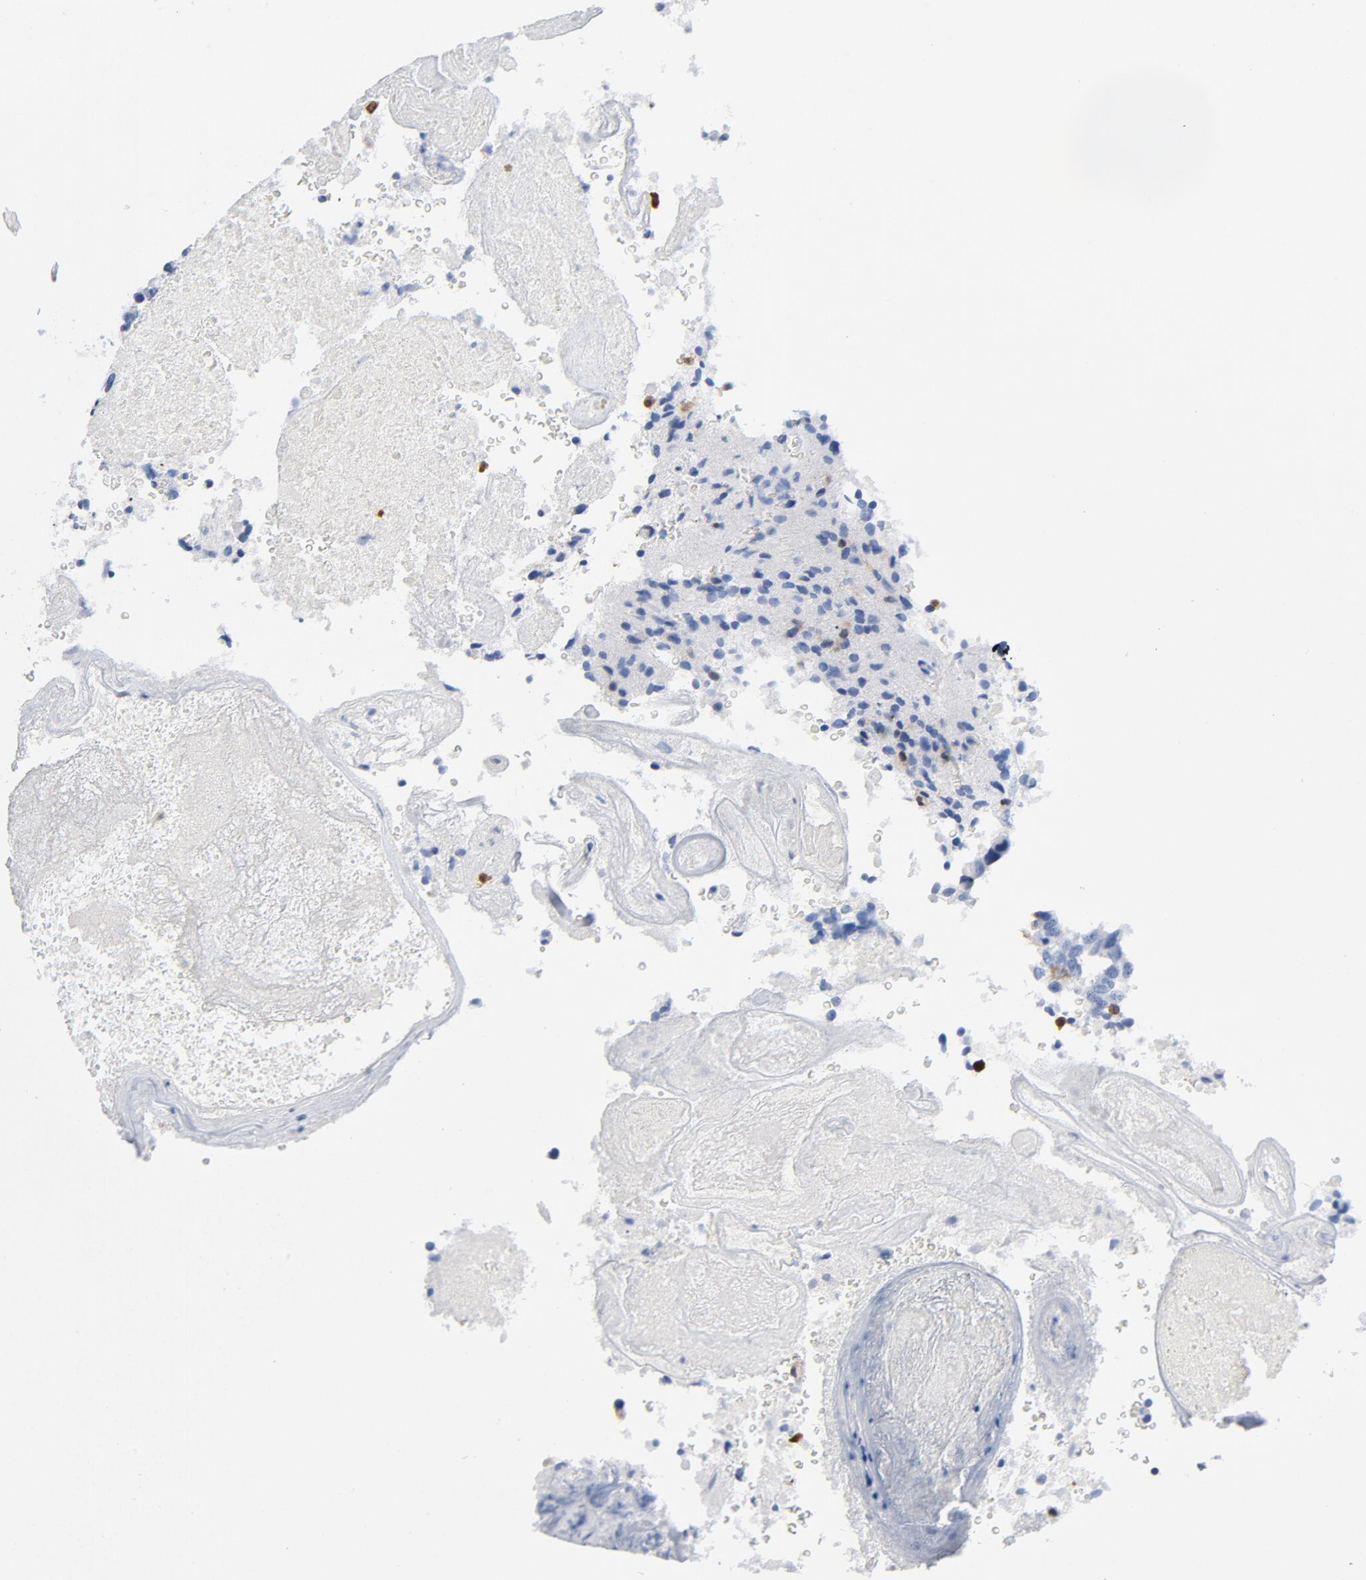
{"staining": {"intensity": "negative", "quantity": "none", "location": "none"}, "tissue": "glioma", "cell_type": "Tumor cells", "image_type": "cancer", "snomed": [{"axis": "morphology", "description": "Normal tissue, NOS"}, {"axis": "morphology", "description": "Glioma, malignant, High grade"}, {"axis": "topography", "description": "Cerebral cortex"}], "caption": "Tumor cells show no significant positivity in glioma. The staining was performed using DAB (3,3'-diaminobenzidine) to visualize the protein expression in brown, while the nuclei were stained in blue with hematoxylin (Magnification: 20x).", "gene": "NCF1", "patient": {"sex": "male", "age": 75}}